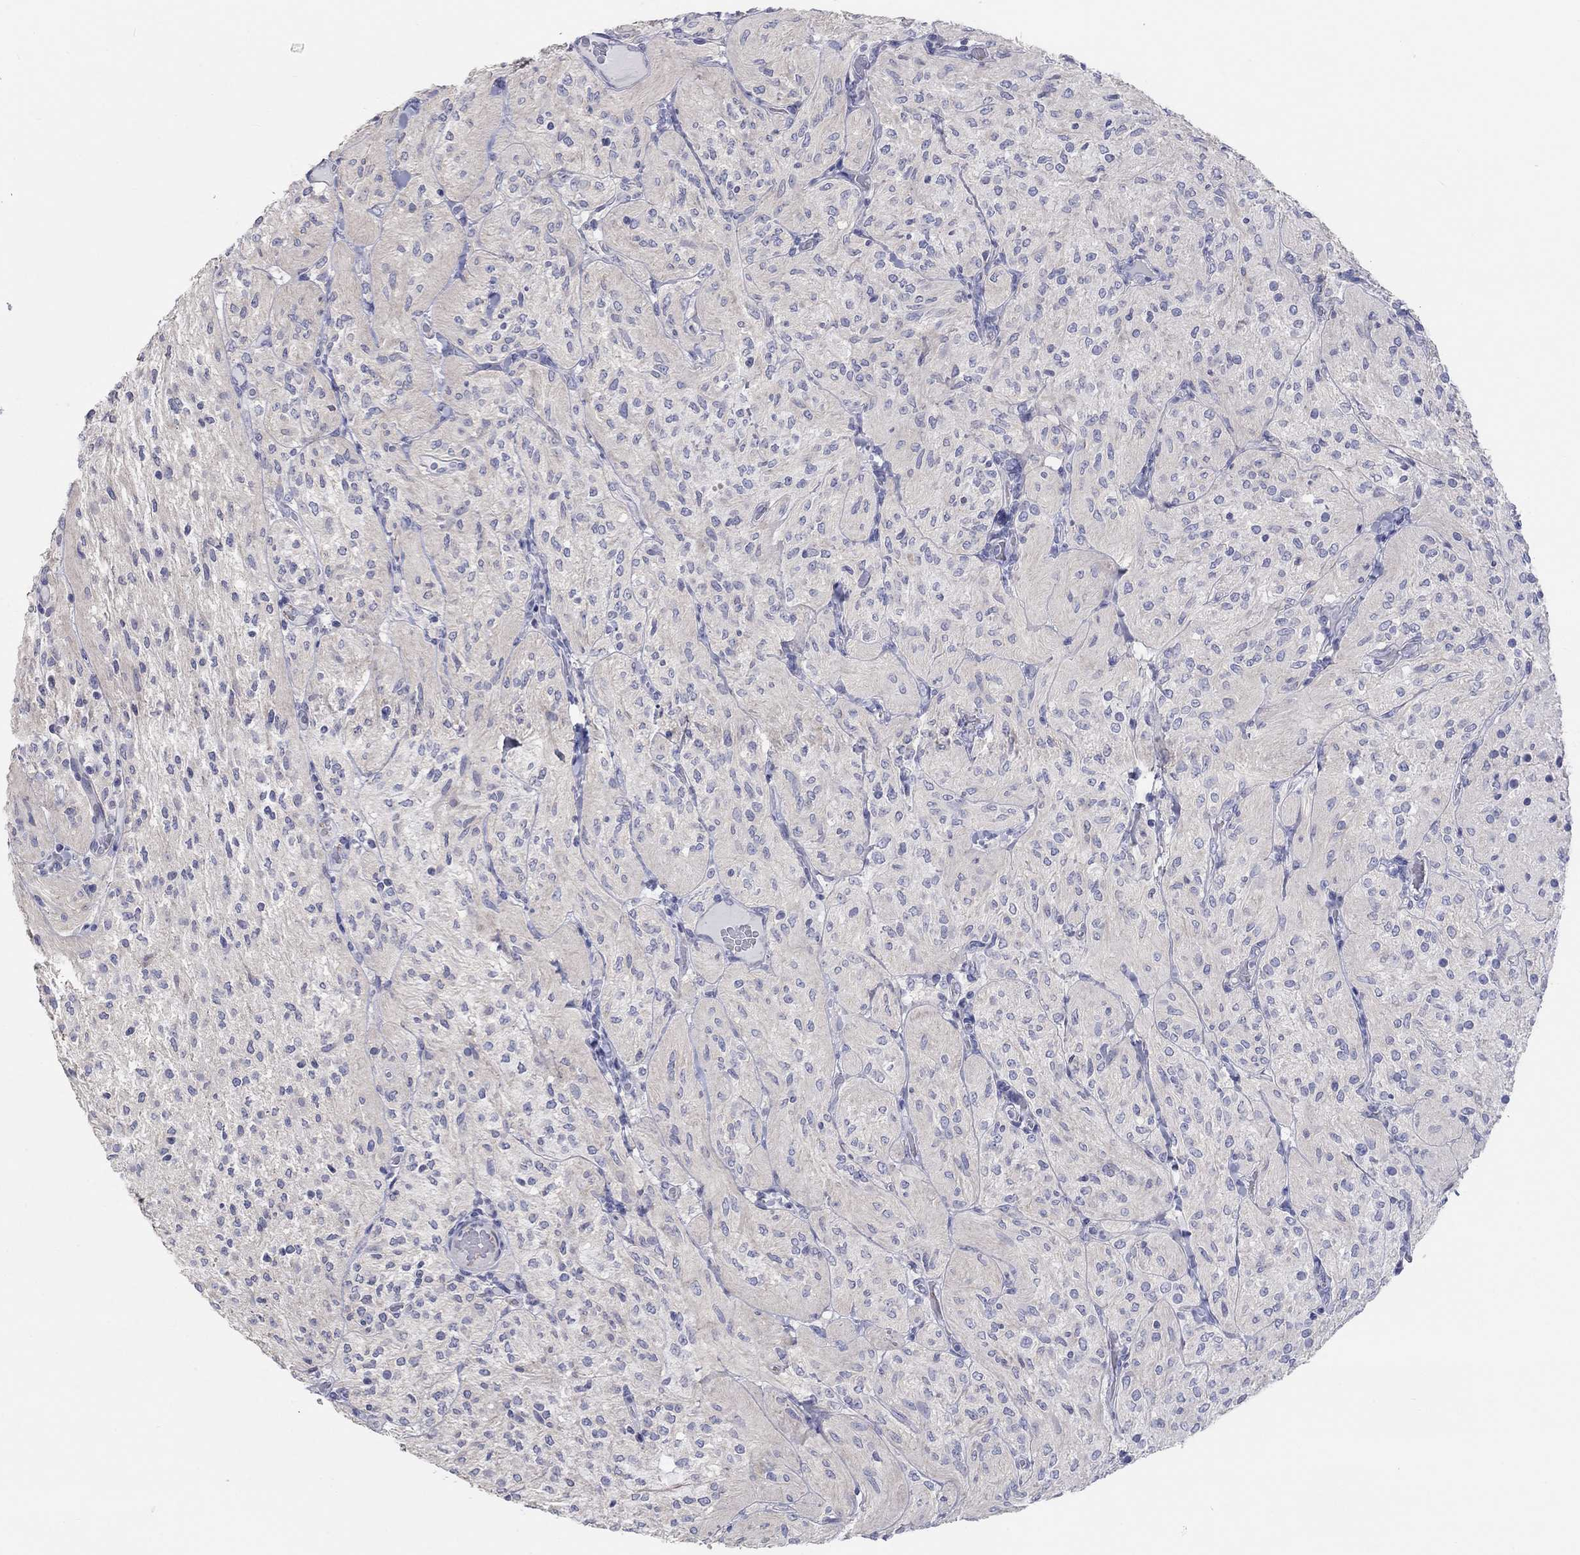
{"staining": {"intensity": "negative", "quantity": "none", "location": "none"}, "tissue": "glioma", "cell_type": "Tumor cells", "image_type": "cancer", "snomed": [{"axis": "morphology", "description": "Glioma, malignant, Low grade"}, {"axis": "topography", "description": "Brain"}], "caption": "High magnification brightfield microscopy of malignant glioma (low-grade) stained with DAB (brown) and counterstained with hematoxylin (blue): tumor cells show no significant staining.", "gene": "LRRC4C", "patient": {"sex": "male", "age": 3}}